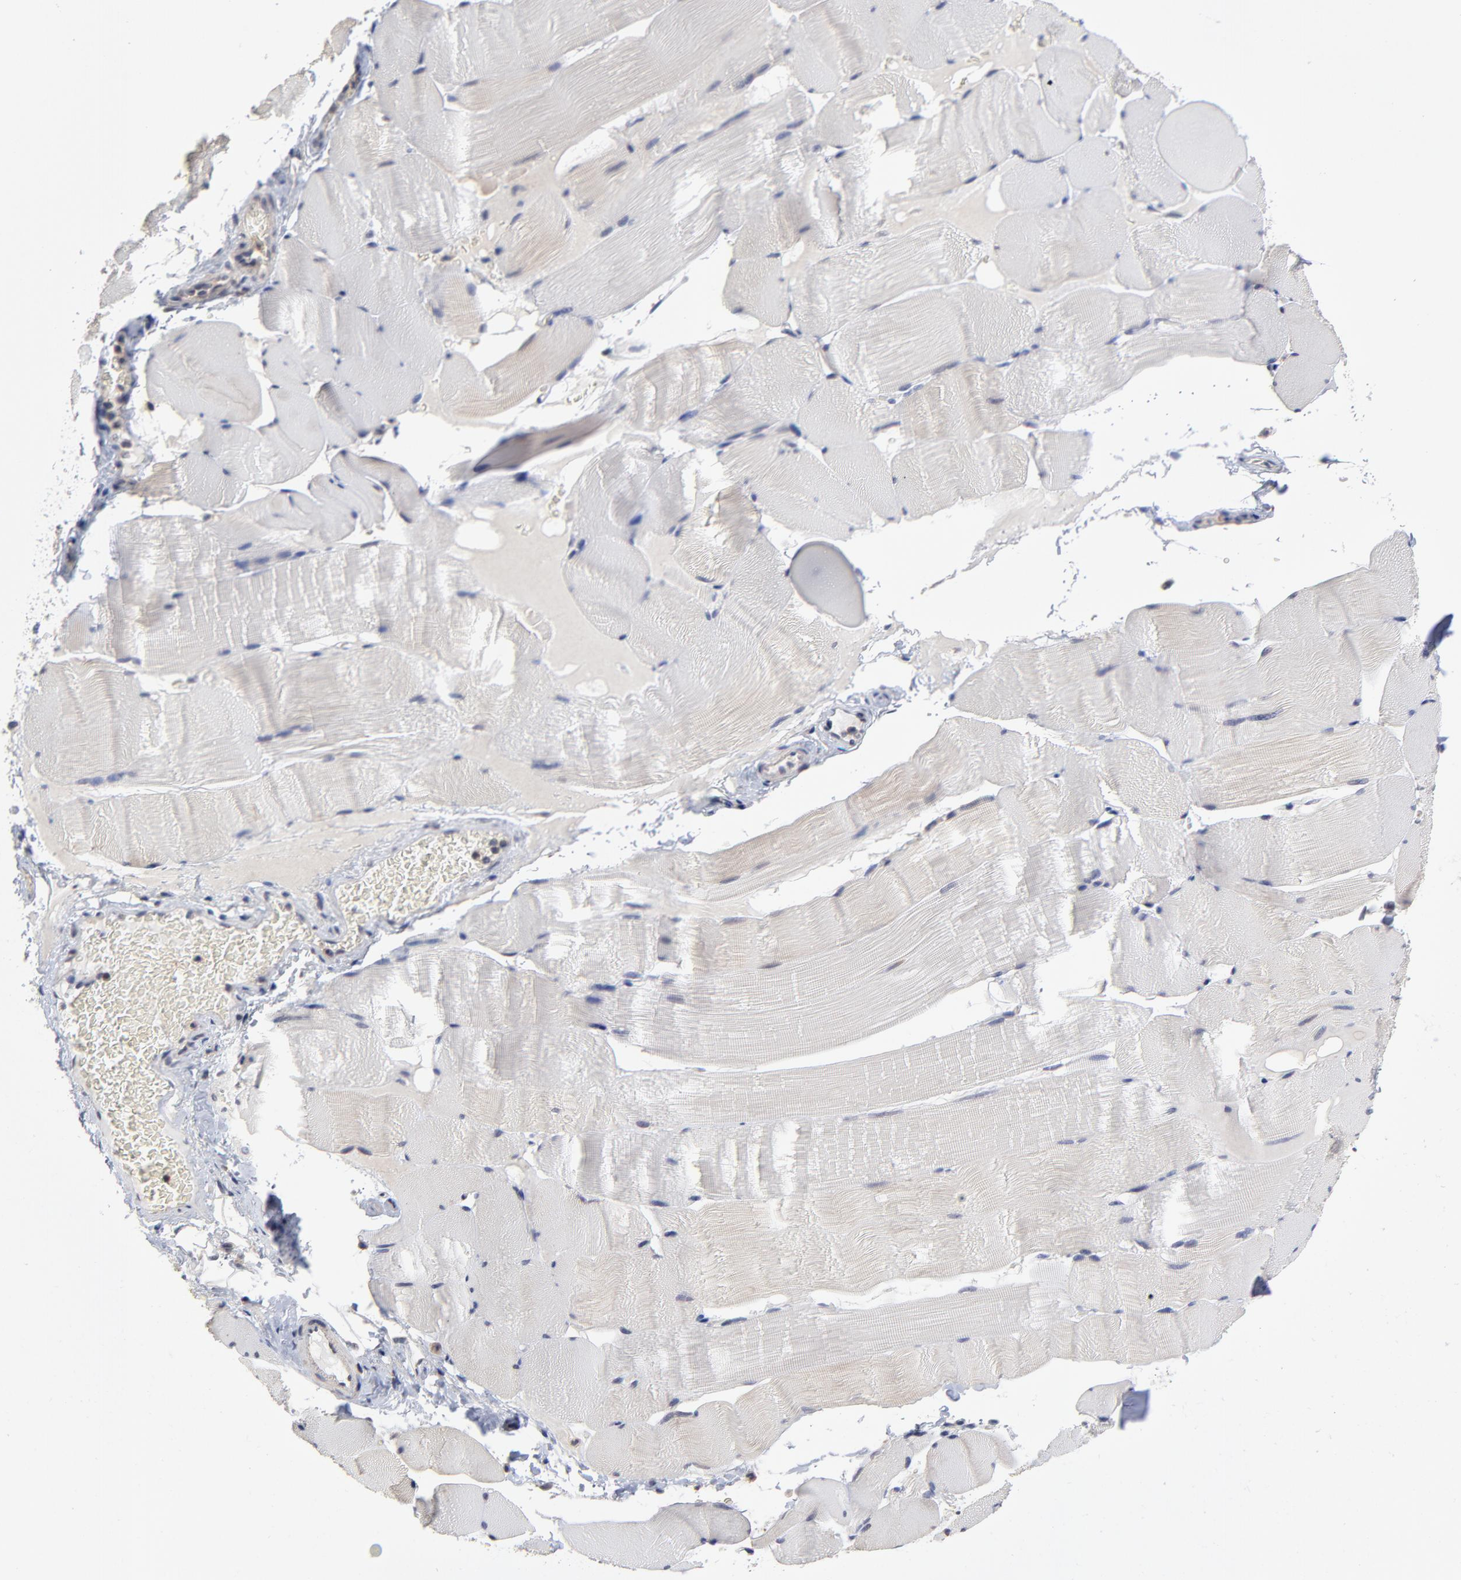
{"staining": {"intensity": "negative", "quantity": "none", "location": "none"}, "tissue": "skeletal muscle", "cell_type": "Myocytes", "image_type": "normal", "snomed": [{"axis": "morphology", "description": "Normal tissue, NOS"}, {"axis": "topography", "description": "Skeletal muscle"}], "caption": "Immunohistochemical staining of benign human skeletal muscle shows no significant positivity in myocytes. Brightfield microscopy of immunohistochemistry stained with DAB (brown) and hematoxylin (blue), captured at high magnification.", "gene": "ZNF157", "patient": {"sex": "male", "age": 62}}